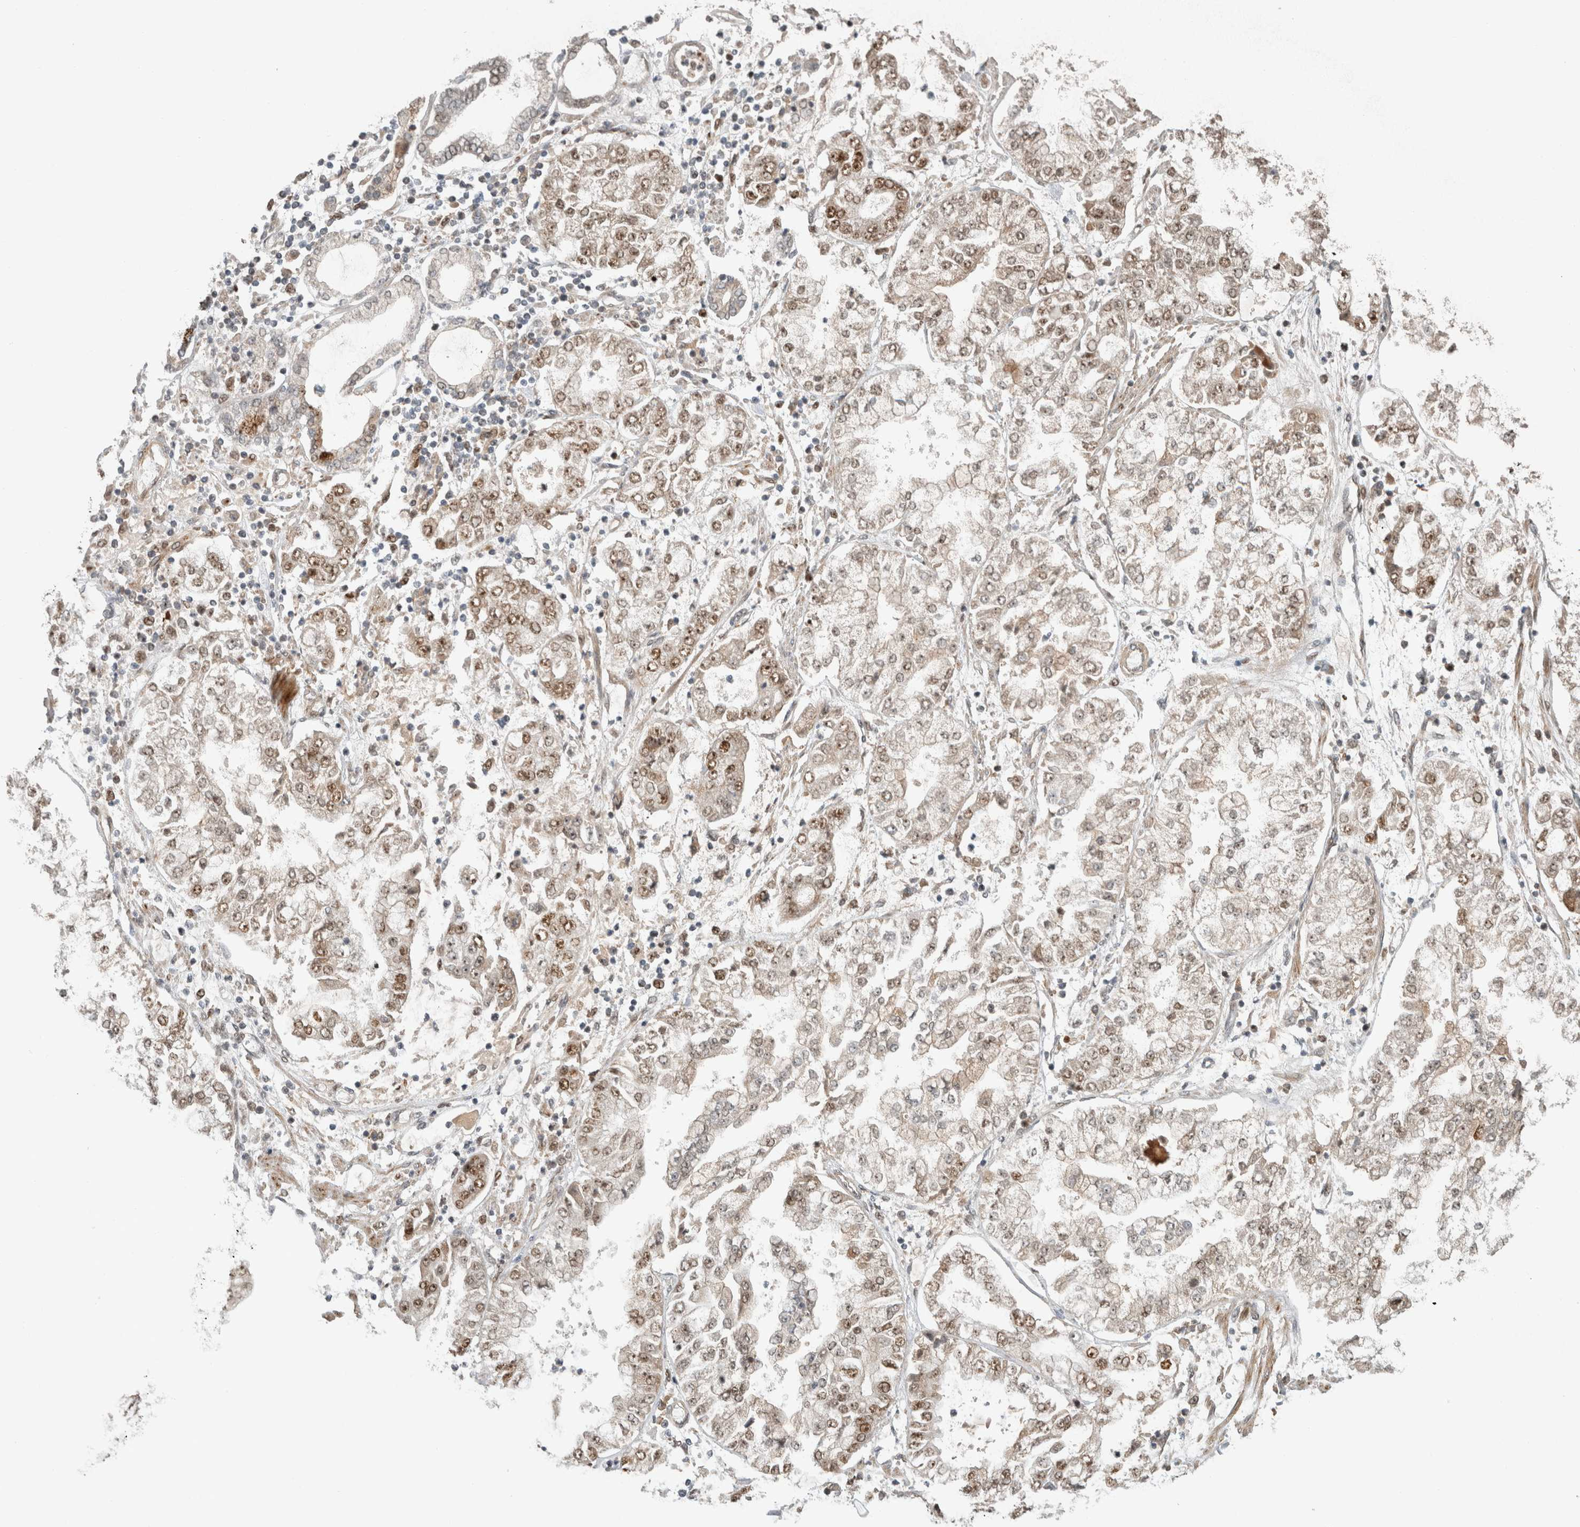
{"staining": {"intensity": "moderate", "quantity": ">75%", "location": "nuclear"}, "tissue": "stomach cancer", "cell_type": "Tumor cells", "image_type": "cancer", "snomed": [{"axis": "morphology", "description": "Adenocarcinoma, NOS"}, {"axis": "topography", "description": "Stomach"}], "caption": "Stomach adenocarcinoma stained with a protein marker displays moderate staining in tumor cells.", "gene": "INSRR", "patient": {"sex": "male", "age": 76}}